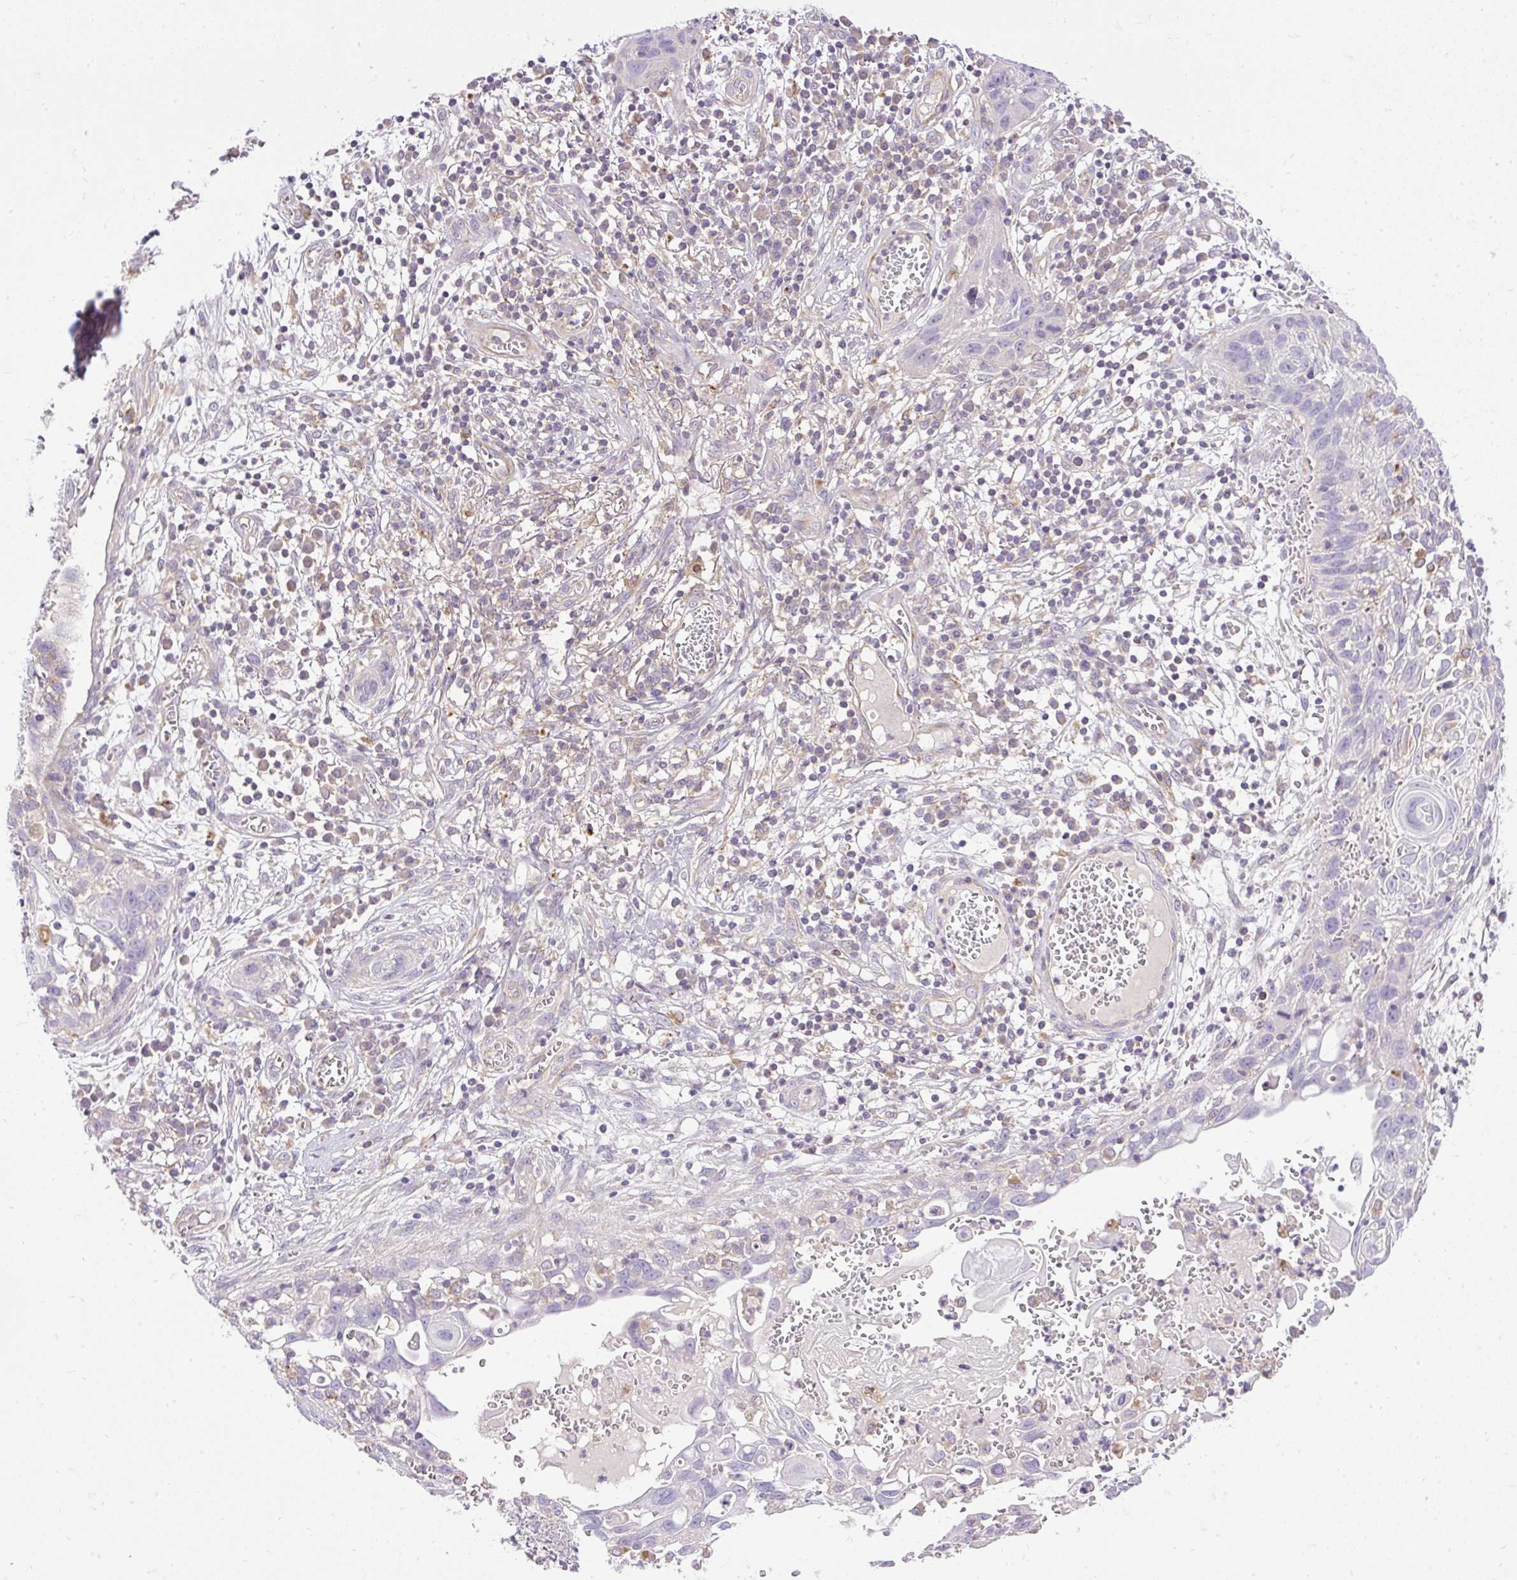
{"staining": {"intensity": "negative", "quantity": "none", "location": "none"}, "tissue": "skin cancer", "cell_type": "Tumor cells", "image_type": "cancer", "snomed": [{"axis": "morphology", "description": "Squamous cell carcinoma, NOS"}, {"axis": "topography", "description": "Skin"}, {"axis": "topography", "description": "Vulva"}], "caption": "Squamous cell carcinoma (skin) was stained to show a protein in brown. There is no significant positivity in tumor cells. (IHC, brightfield microscopy, high magnification).", "gene": "HEXB", "patient": {"sex": "female", "age": 83}}